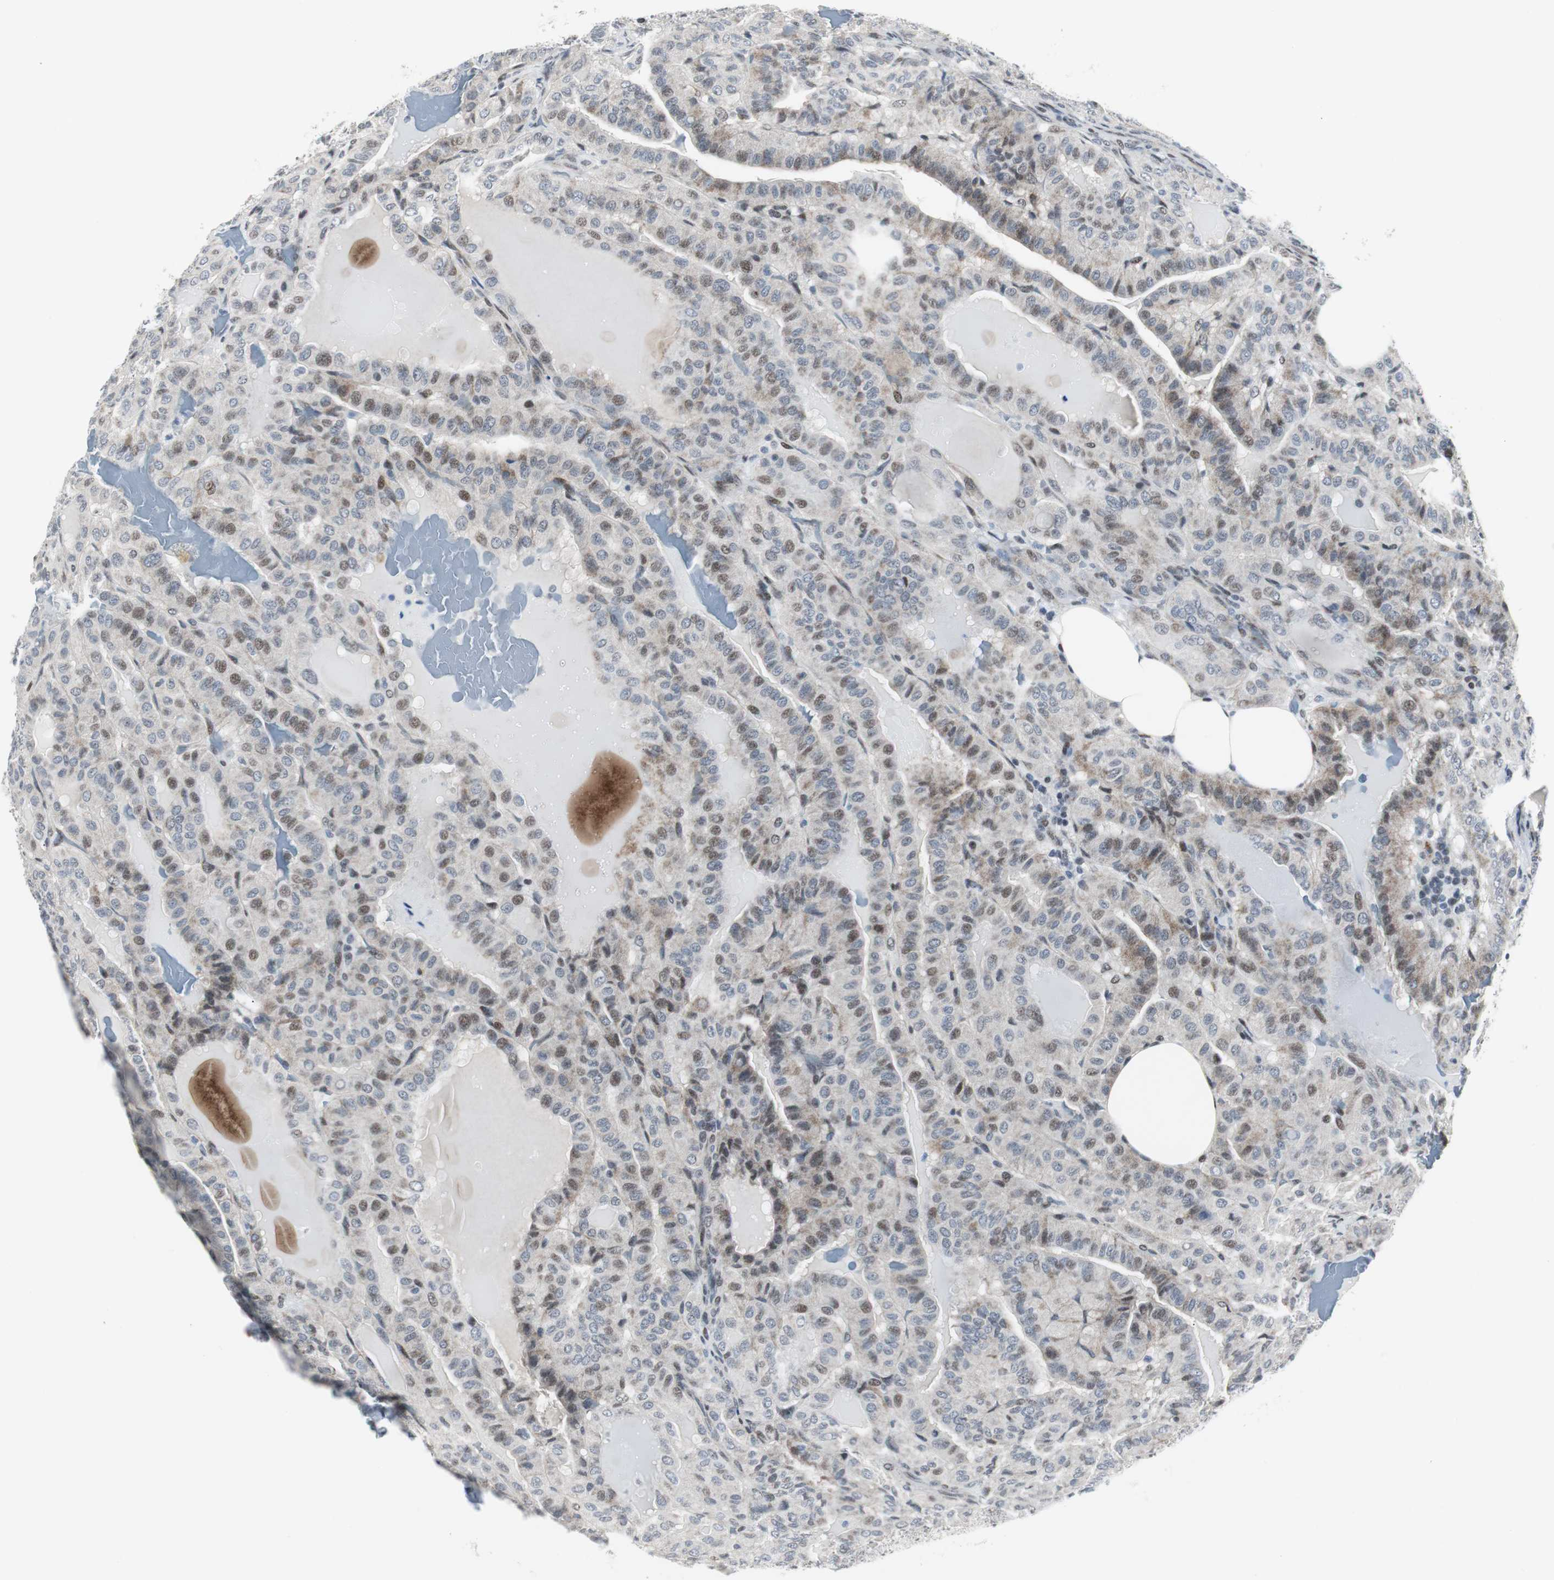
{"staining": {"intensity": "weak", "quantity": "25%-75%", "location": "nuclear"}, "tissue": "thyroid cancer", "cell_type": "Tumor cells", "image_type": "cancer", "snomed": [{"axis": "morphology", "description": "Papillary adenocarcinoma, NOS"}, {"axis": "topography", "description": "Thyroid gland"}], "caption": "This histopathology image exhibits thyroid cancer stained with immunohistochemistry (IHC) to label a protein in brown. The nuclear of tumor cells show weak positivity for the protein. Nuclei are counter-stained blue.", "gene": "MTA1", "patient": {"sex": "male", "age": 77}}